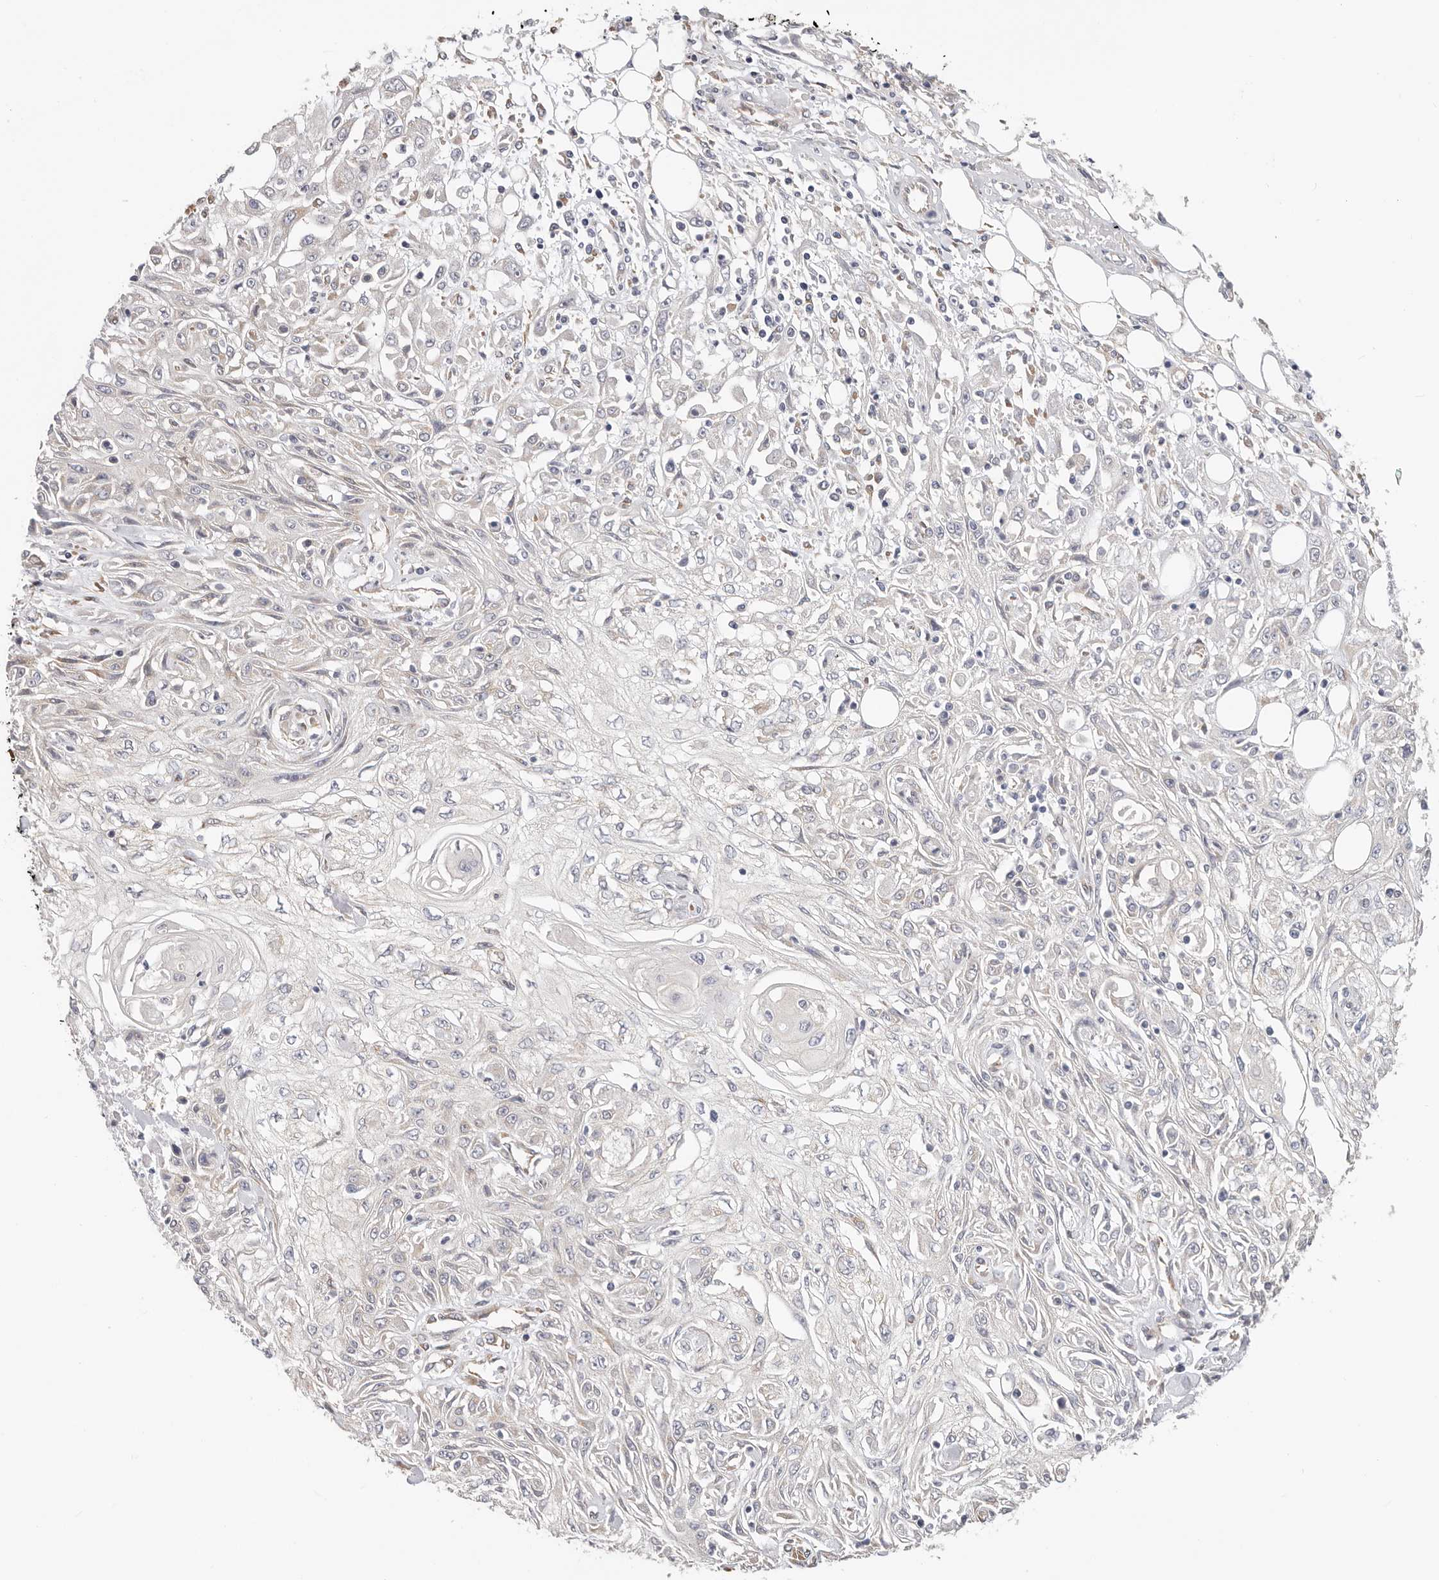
{"staining": {"intensity": "negative", "quantity": "none", "location": "none"}, "tissue": "skin cancer", "cell_type": "Tumor cells", "image_type": "cancer", "snomed": [{"axis": "morphology", "description": "Squamous cell carcinoma, NOS"}, {"axis": "morphology", "description": "Squamous cell carcinoma, metastatic, NOS"}, {"axis": "topography", "description": "Skin"}, {"axis": "topography", "description": "Lymph node"}], "caption": "Immunohistochemistry micrograph of human skin cancer stained for a protein (brown), which displays no positivity in tumor cells. The staining was performed using DAB to visualize the protein expression in brown, while the nuclei were stained in blue with hematoxylin (Magnification: 20x).", "gene": "AFDN", "patient": {"sex": "male", "age": 75}}